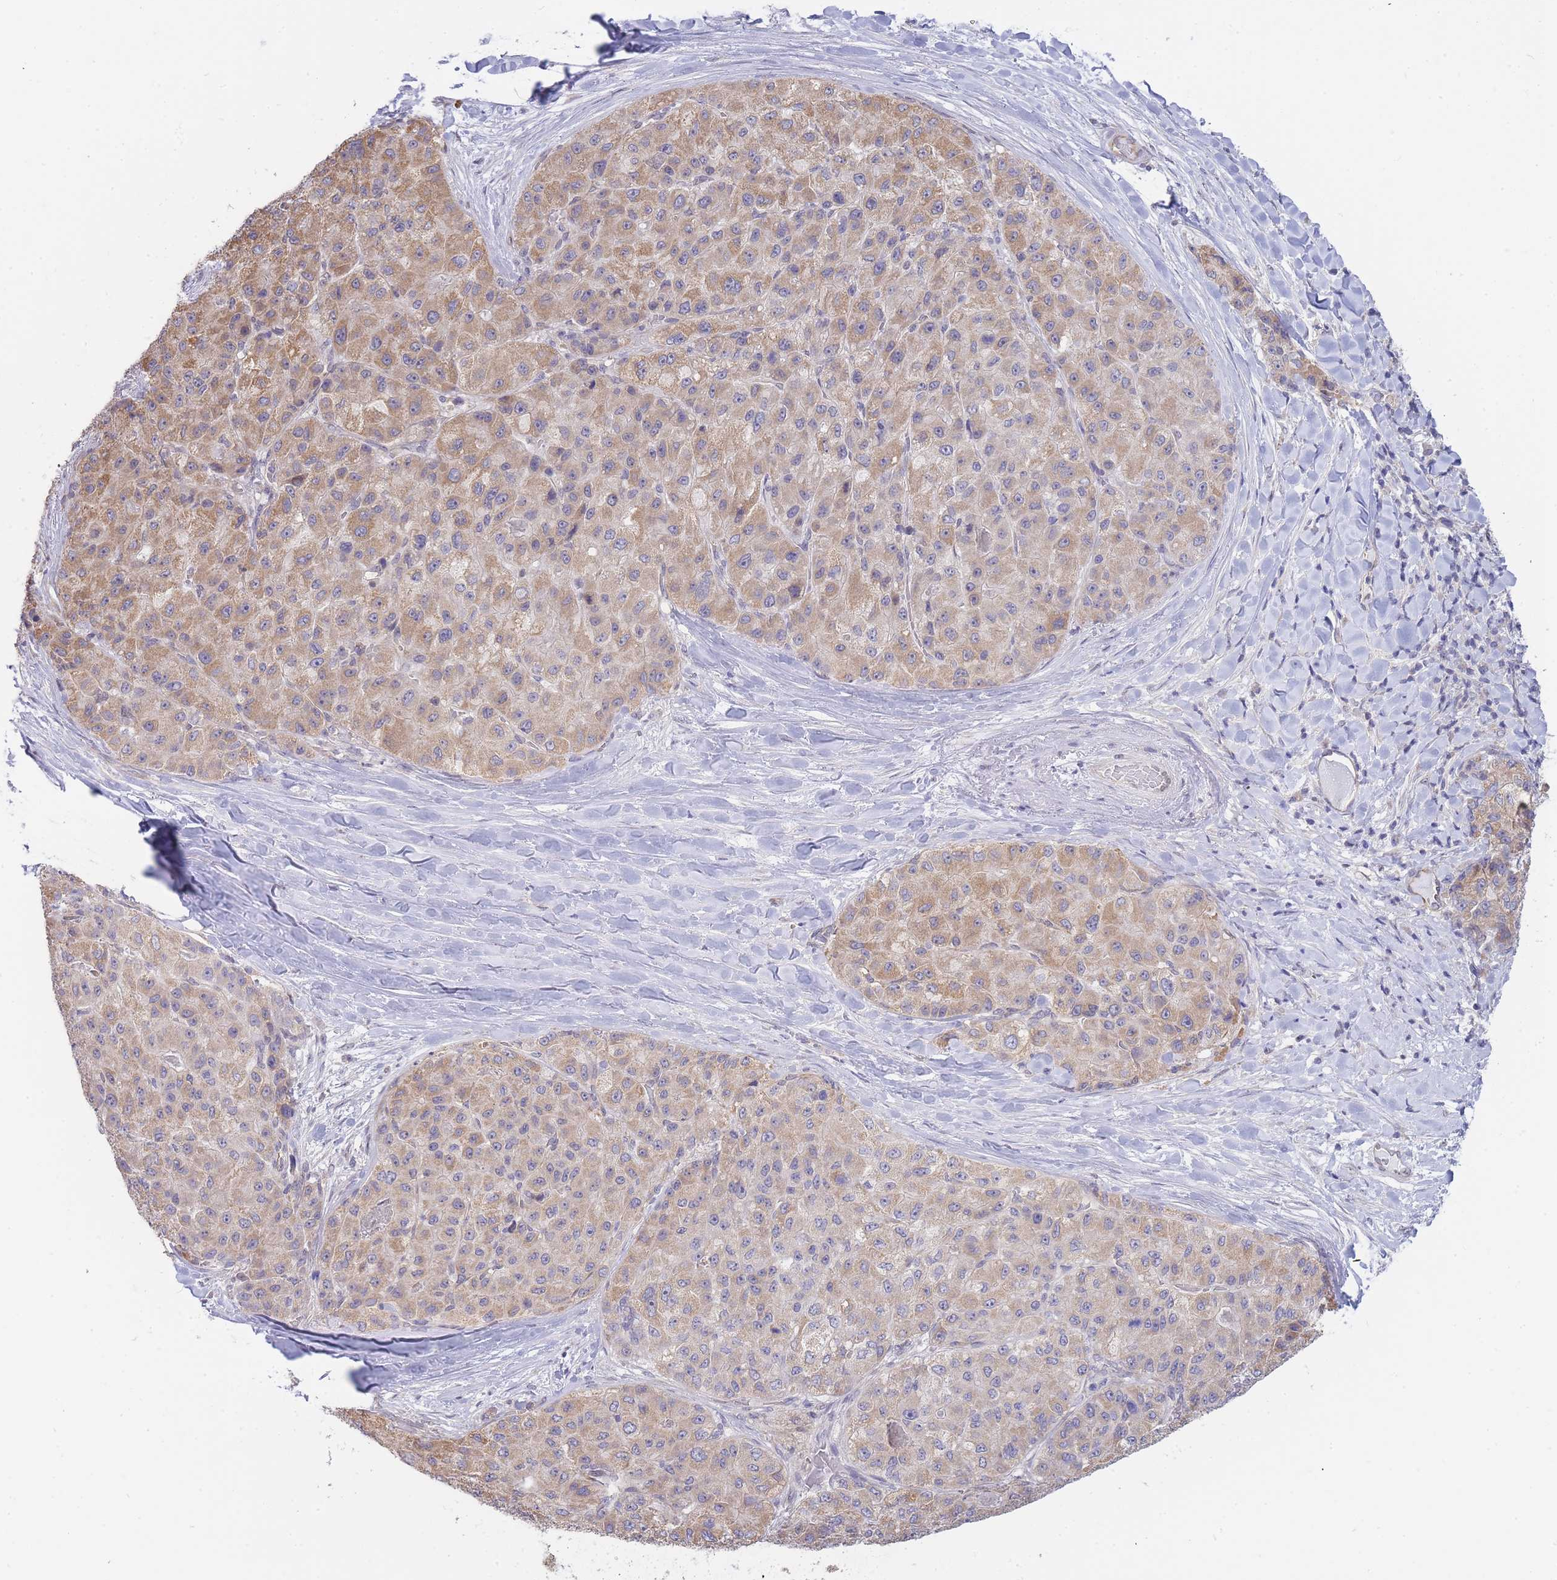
{"staining": {"intensity": "moderate", "quantity": "25%-75%", "location": "cytoplasmic/membranous"}, "tissue": "liver cancer", "cell_type": "Tumor cells", "image_type": "cancer", "snomed": [{"axis": "morphology", "description": "Carcinoma, Hepatocellular, NOS"}, {"axis": "topography", "description": "Liver"}], "caption": "DAB (3,3'-diaminobenzidine) immunohistochemical staining of human hepatocellular carcinoma (liver) shows moderate cytoplasmic/membranous protein staining in about 25%-75% of tumor cells. Using DAB (brown) and hematoxylin (blue) stains, captured at high magnification using brightfield microscopy.", "gene": "C19orf25", "patient": {"sex": "male", "age": 80}}